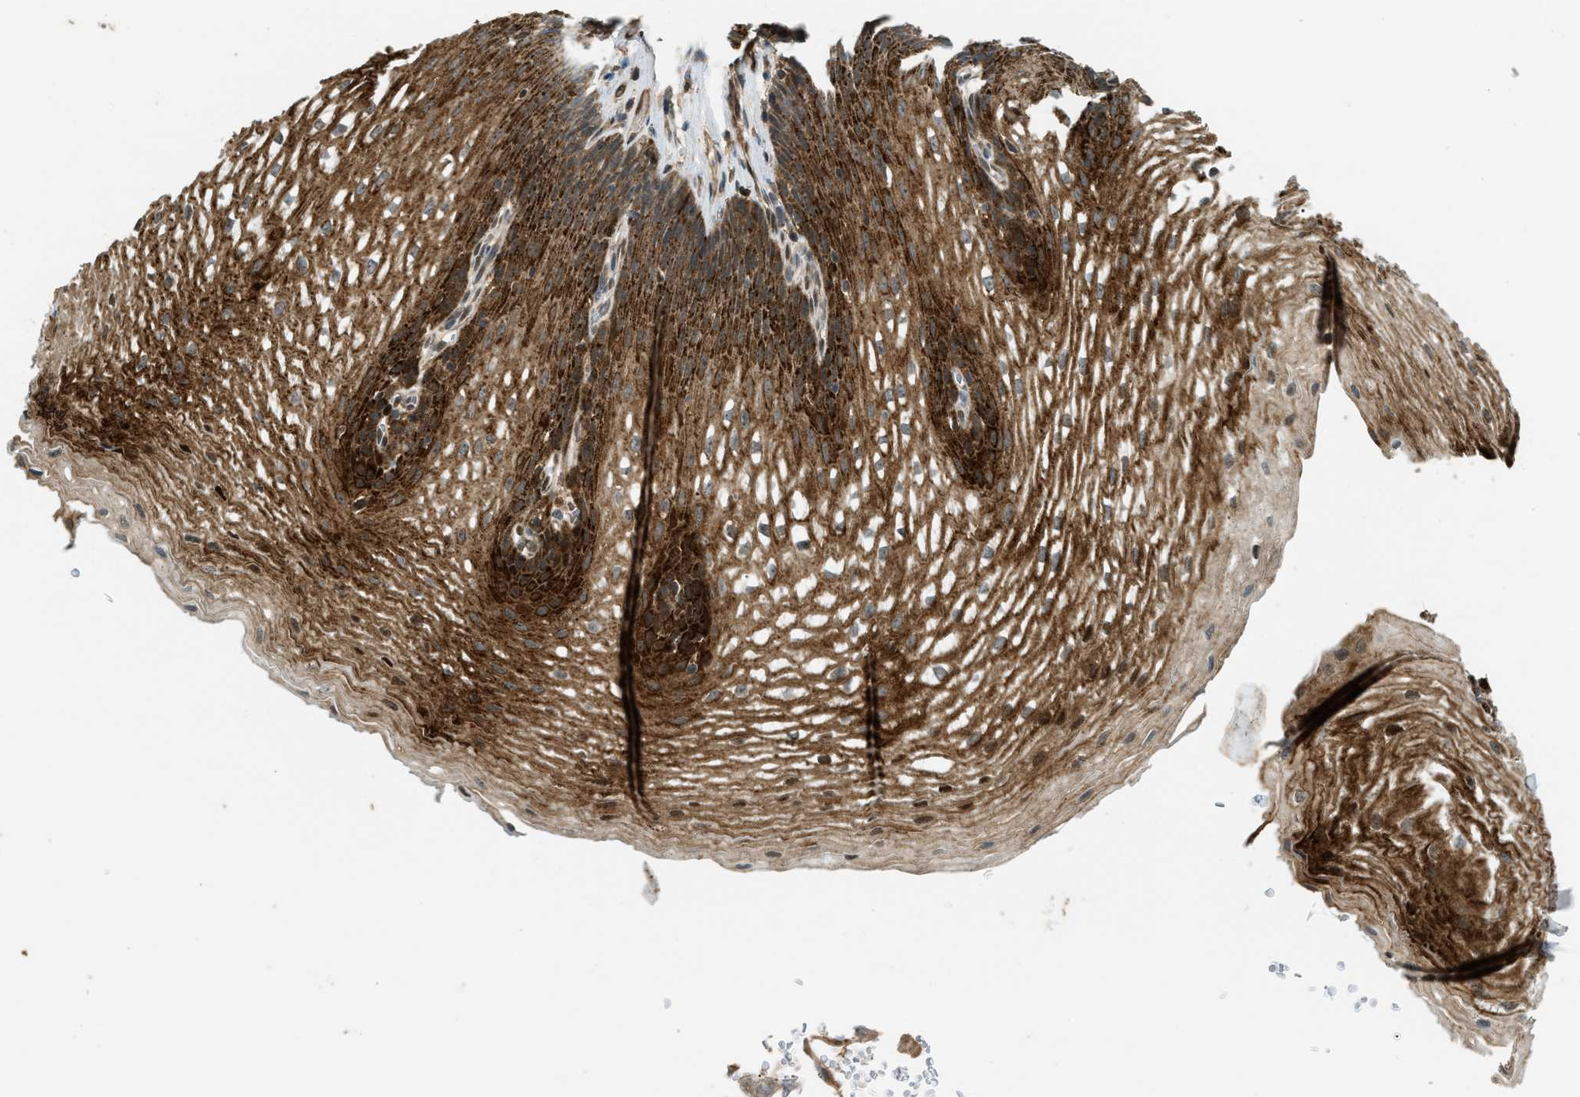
{"staining": {"intensity": "strong", "quantity": "25%-75%", "location": "cytoplasmic/membranous"}, "tissue": "esophagus", "cell_type": "Squamous epithelial cells", "image_type": "normal", "snomed": [{"axis": "morphology", "description": "Normal tissue, NOS"}, {"axis": "topography", "description": "Esophagus"}], "caption": "Unremarkable esophagus was stained to show a protein in brown. There is high levels of strong cytoplasmic/membranous expression in approximately 25%-75% of squamous epithelial cells. (Brightfield microscopy of DAB IHC at high magnification).", "gene": "TRAPPC14", "patient": {"sex": "male", "age": 48}}